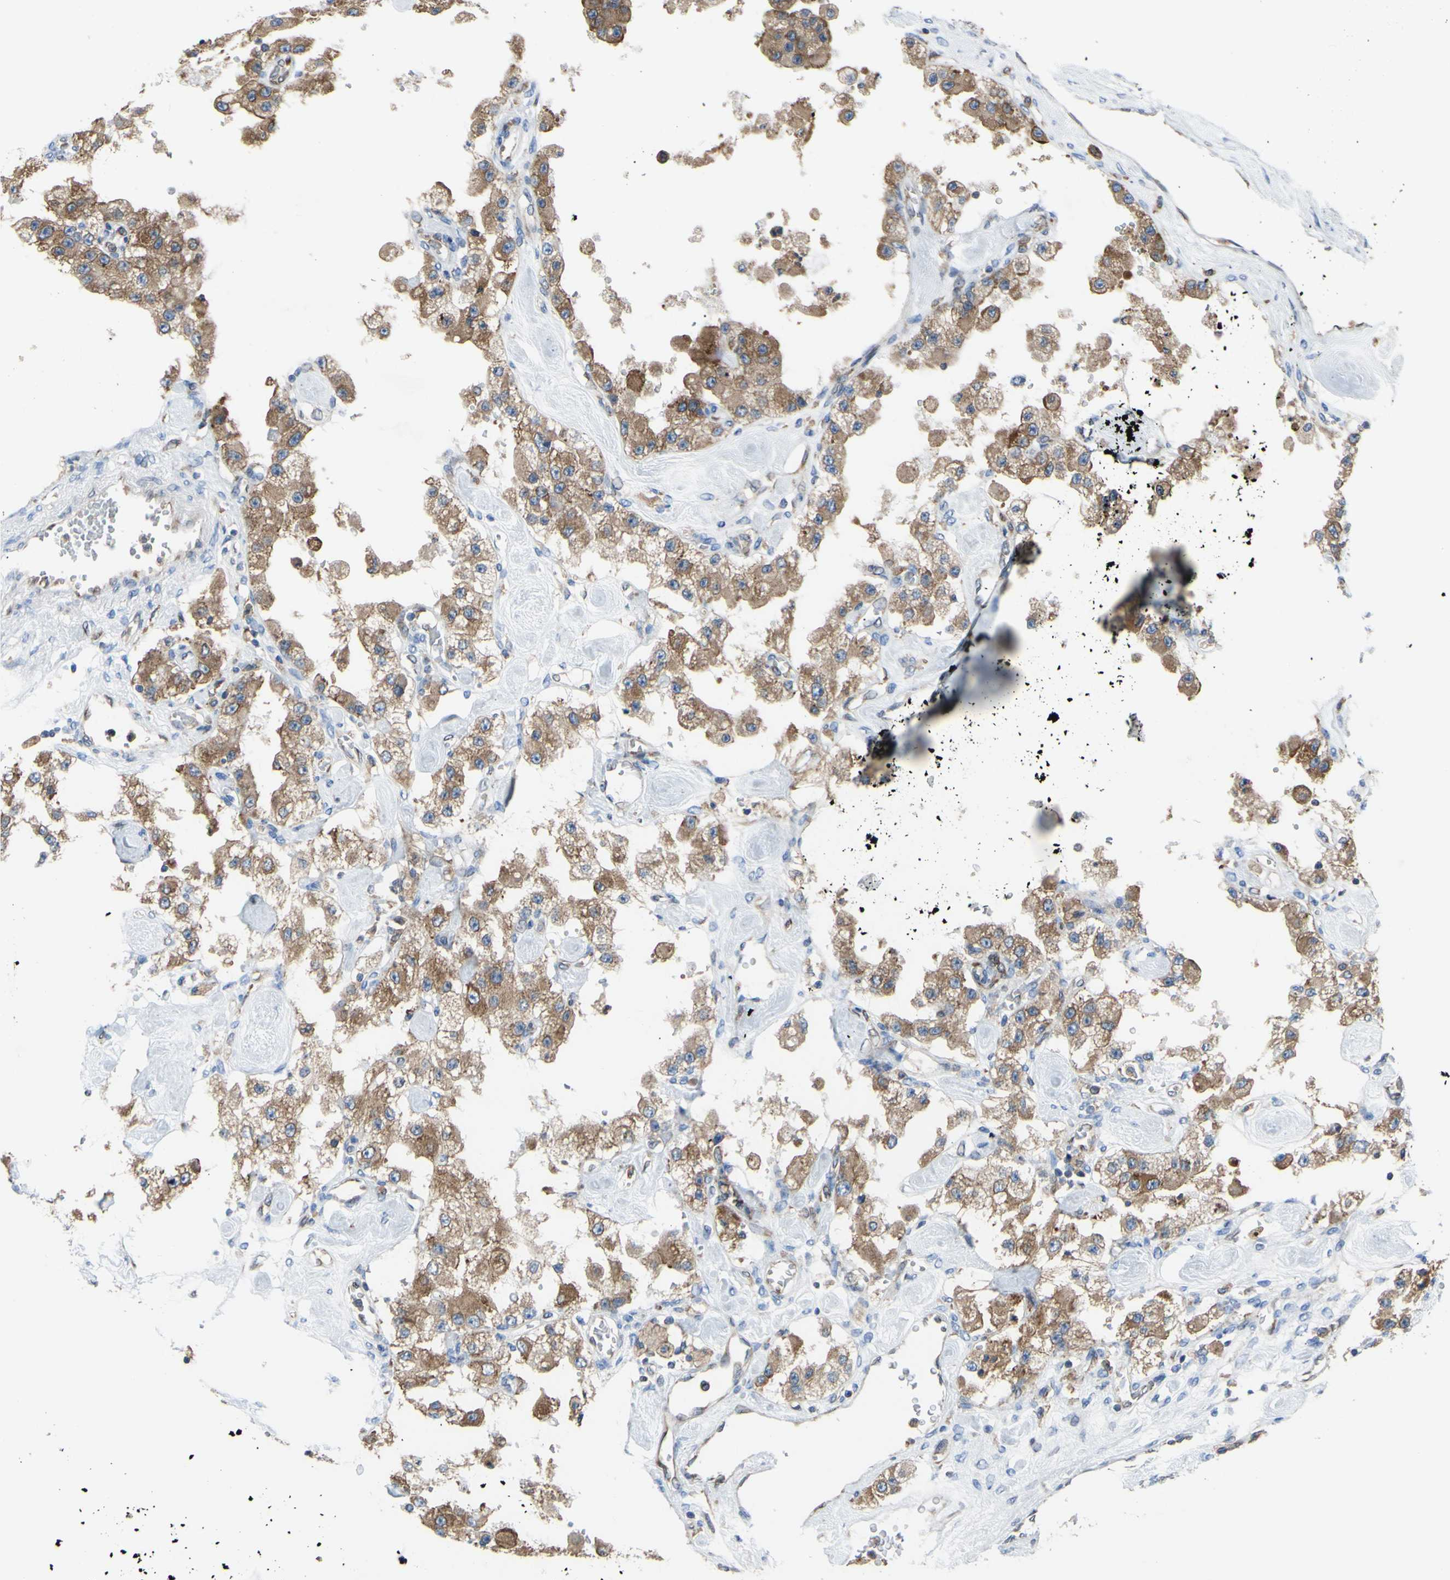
{"staining": {"intensity": "moderate", "quantity": ">75%", "location": "cytoplasmic/membranous"}, "tissue": "carcinoid", "cell_type": "Tumor cells", "image_type": "cancer", "snomed": [{"axis": "morphology", "description": "Carcinoid, malignant, NOS"}, {"axis": "topography", "description": "Pancreas"}], "caption": "A brown stain highlights moderate cytoplasmic/membranous positivity of a protein in carcinoid (malignant) tumor cells. Using DAB (brown) and hematoxylin (blue) stains, captured at high magnification using brightfield microscopy.", "gene": "MGST2", "patient": {"sex": "male", "age": 41}}